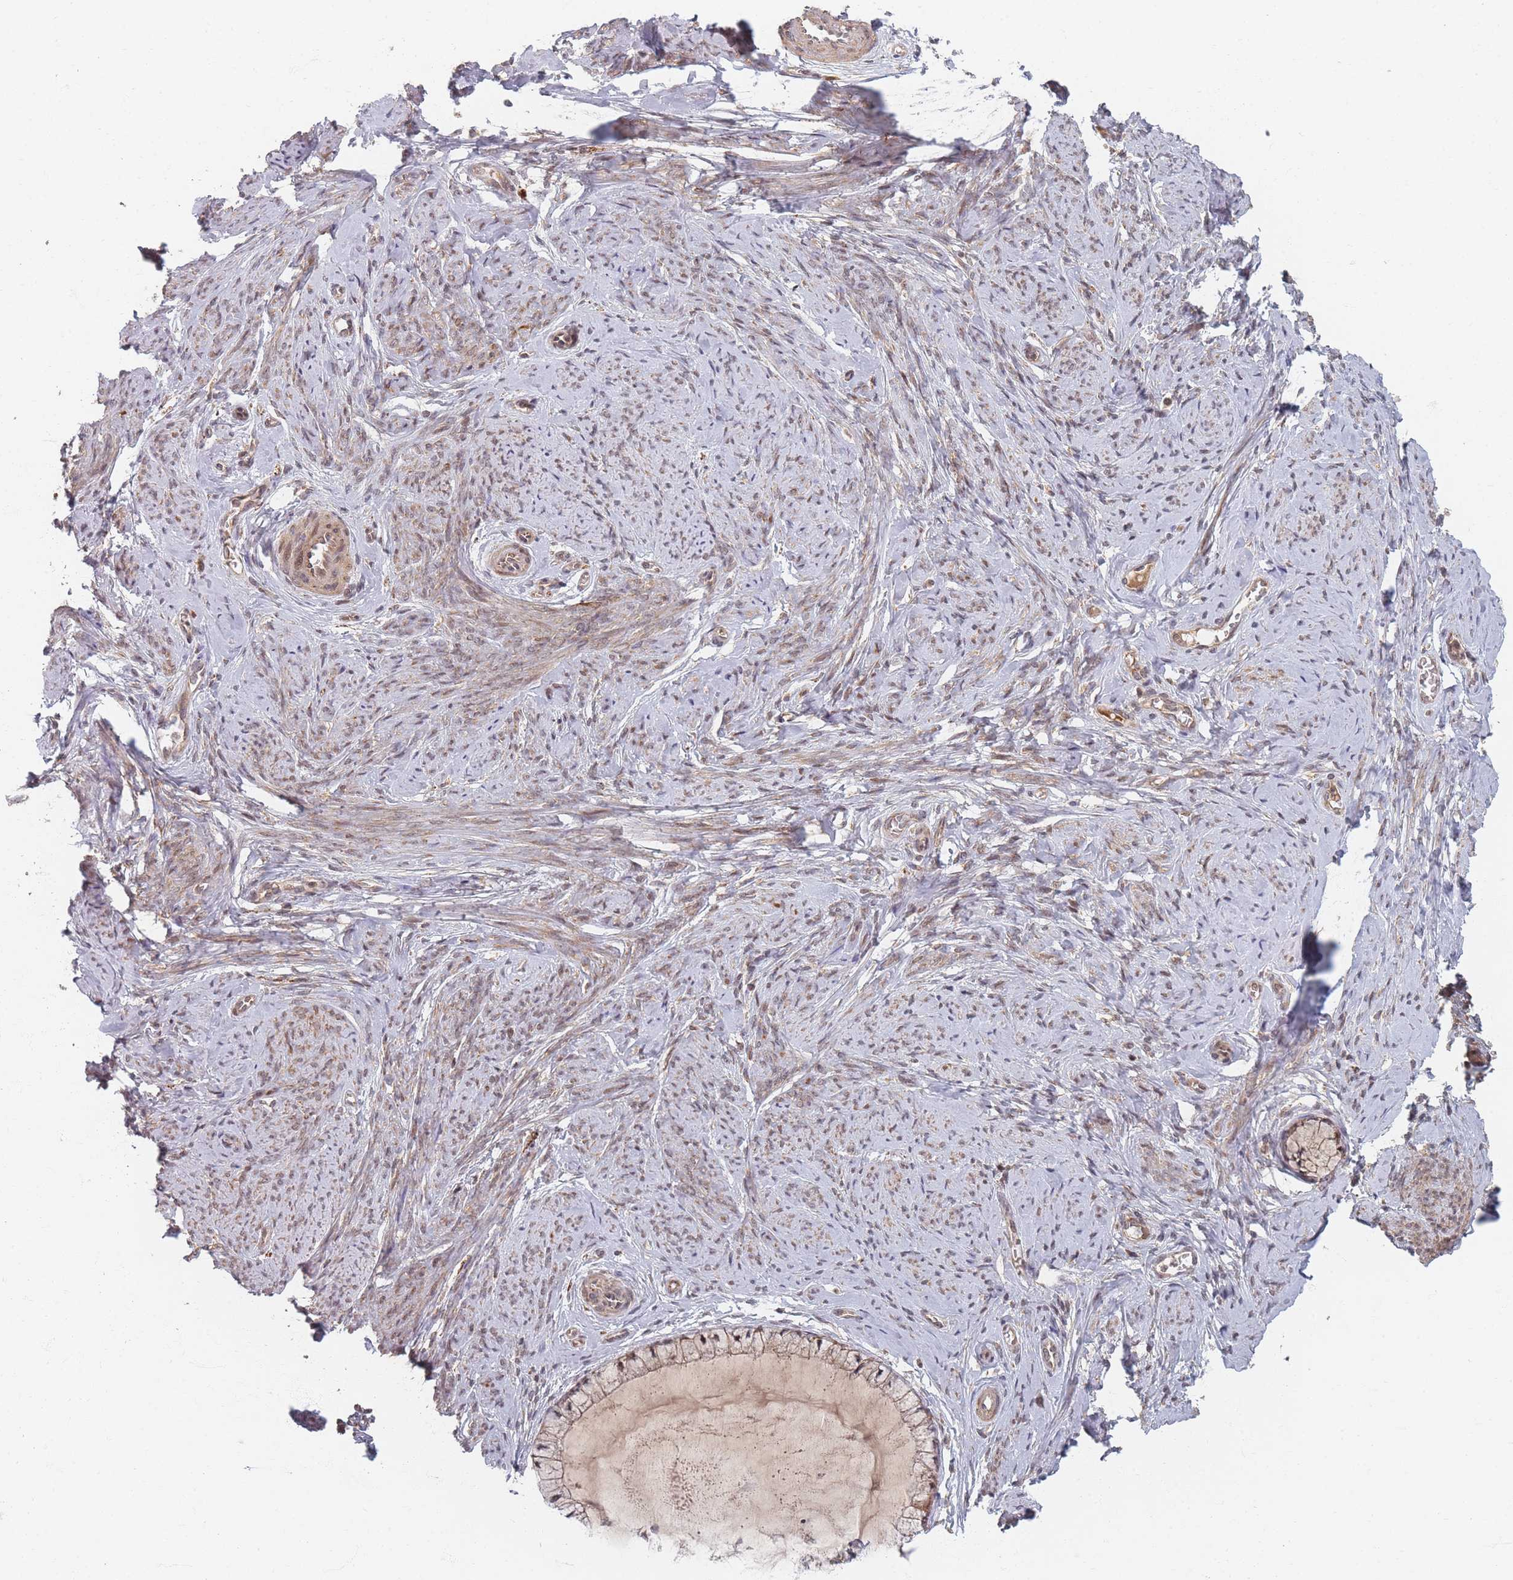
{"staining": {"intensity": "moderate", "quantity": ">75%", "location": "cytoplasmic/membranous"}, "tissue": "cervix", "cell_type": "Glandular cells", "image_type": "normal", "snomed": [{"axis": "morphology", "description": "Normal tissue, NOS"}, {"axis": "topography", "description": "Cervix"}], "caption": "Brown immunohistochemical staining in unremarkable cervix displays moderate cytoplasmic/membranous expression in approximately >75% of glandular cells.", "gene": "RADX", "patient": {"sex": "female", "age": 42}}